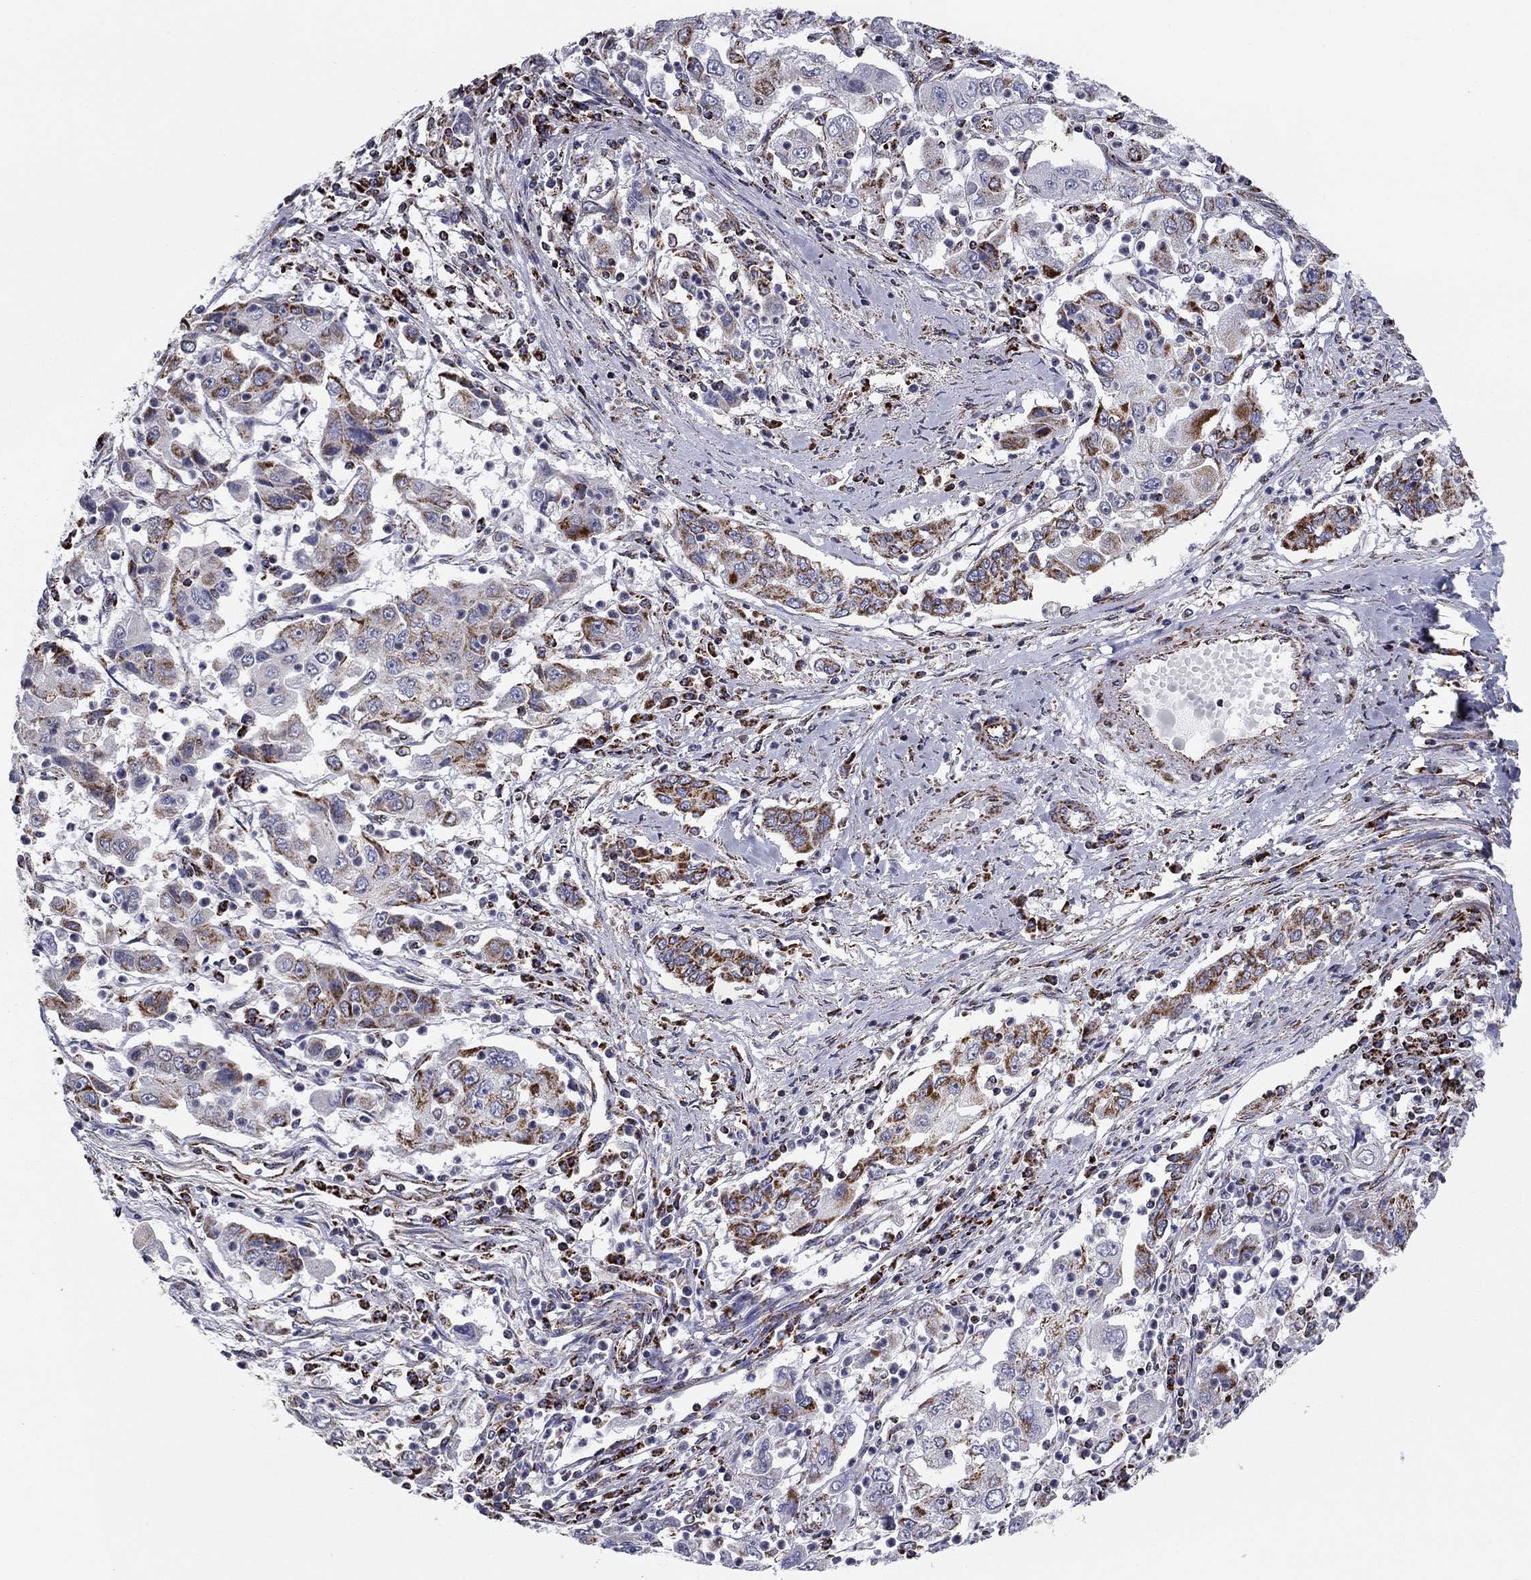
{"staining": {"intensity": "strong", "quantity": "25%-75%", "location": "cytoplasmic/membranous"}, "tissue": "cervical cancer", "cell_type": "Tumor cells", "image_type": "cancer", "snomed": [{"axis": "morphology", "description": "Squamous cell carcinoma, NOS"}, {"axis": "topography", "description": "Cervix"}], "caption": "Cervical cancer was stained to show a protein in brown. There is high levels of strong cytoplasmic/membranous positivity in approximately 25%-75% of tumor cells.", "gene": "NDUFV1", "patient": {"sex": "female", "age": 36}}